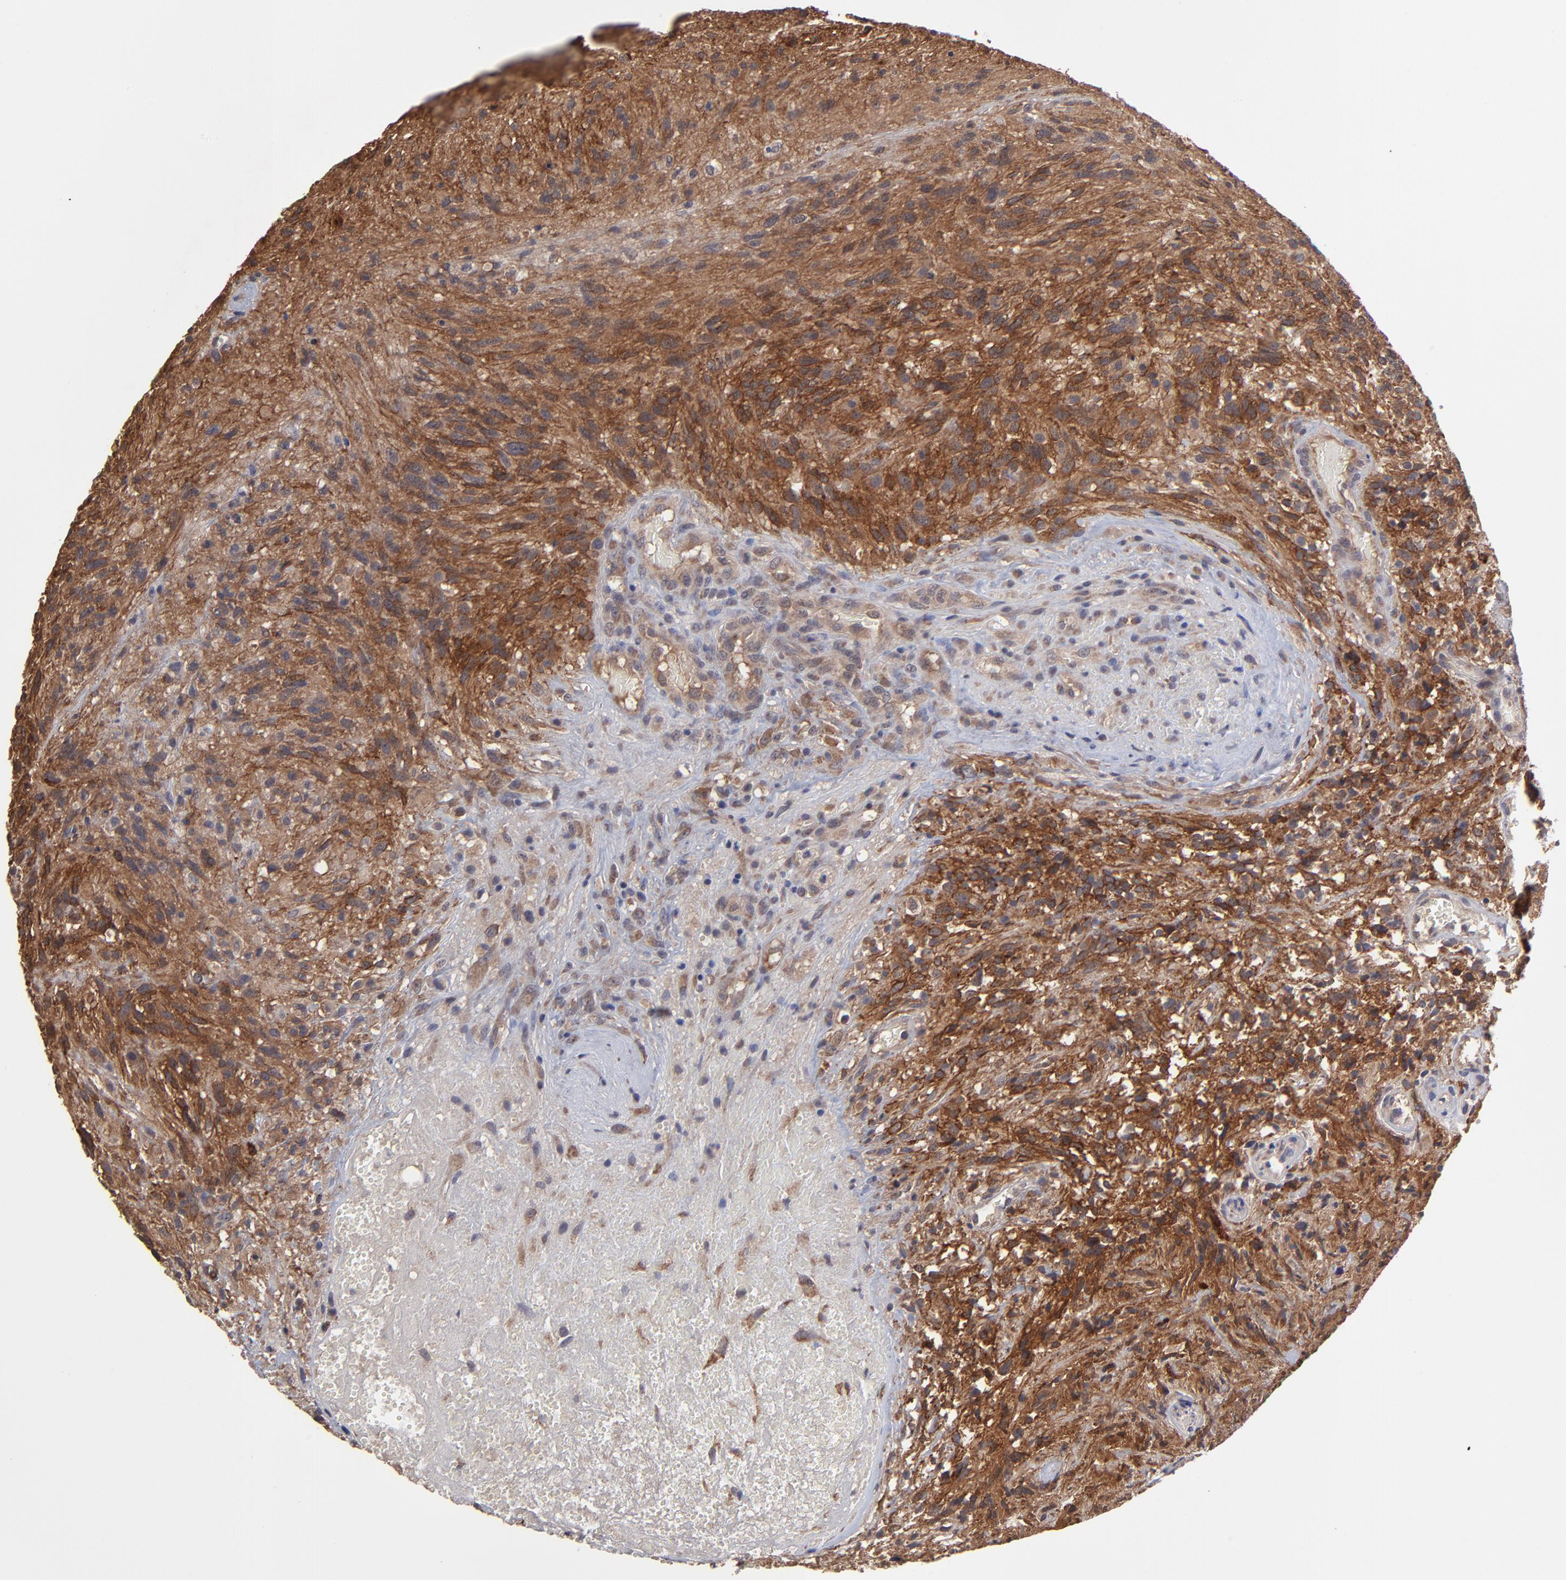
{"staining": {"intensity": "strong", "quantity": ">75%", "location": "cytoplasmic/membranous"}, "tissue": "glioma", "cell_type": "Tumor cells", "image_type": "cancer", "snomed": [{"axis": "morphology", "description": "Normal tissue, NOS"}, {"axis": "morphology", "description": "Glioma, malignant, High grade"}, {"axis": "topography", "description": "Cerebral cortex"}], "caption": "This histopathology image shows immunohistochemistry (IHC) staining of human malignant glioma (high-grade), with high strong cytoplasmic/membranous staining in approximately >75% of tumor cells.", "gene": "CHL1", "patient": {"sex": "male", "age": 75}}